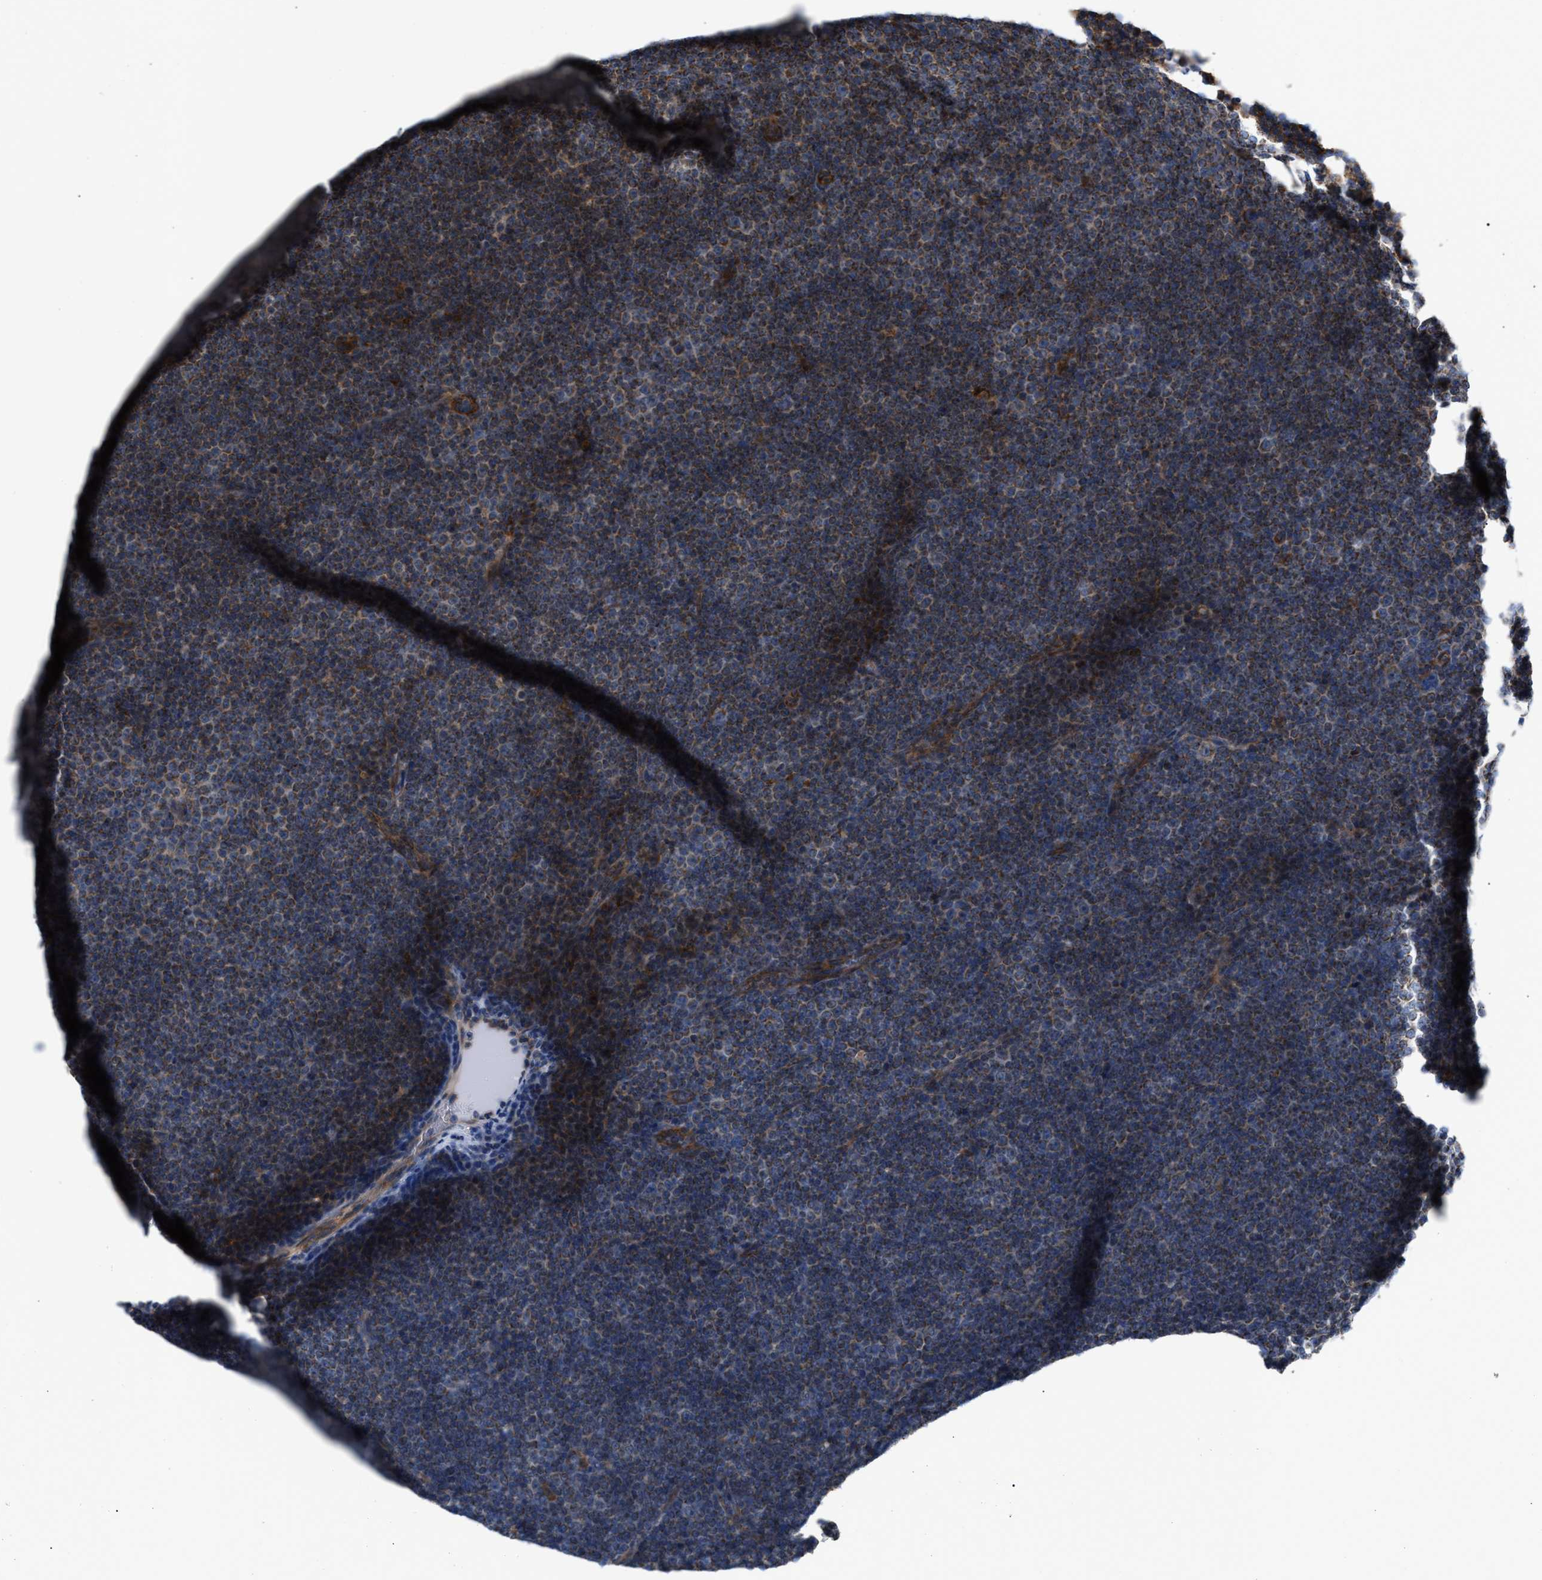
{"staining": {"intensity": "moderate", "quantity": "25%-75%", "location": "cytoplasmic/membranous"}, "tissue": "lymphoma", "cell_type": "Tumor cells", "image_type": "cancer", "snomed": [{"axis": "morphology", "description": "Malignant lymphoma, non-Hodgkin's type, Low grade"}, {"axis": "topography", "description": "Lymph node"}], "caption": "Immunohistochemical staining of malignant lymphoma, non-Hodgkin's type (low-grade) shows medium levels of moderate cytoplasmic/membranous protein positivity in approximately 25%-75% of tumor cells.", "gene": "OXSM", "patient": {"sex": "female", "age": 67}}